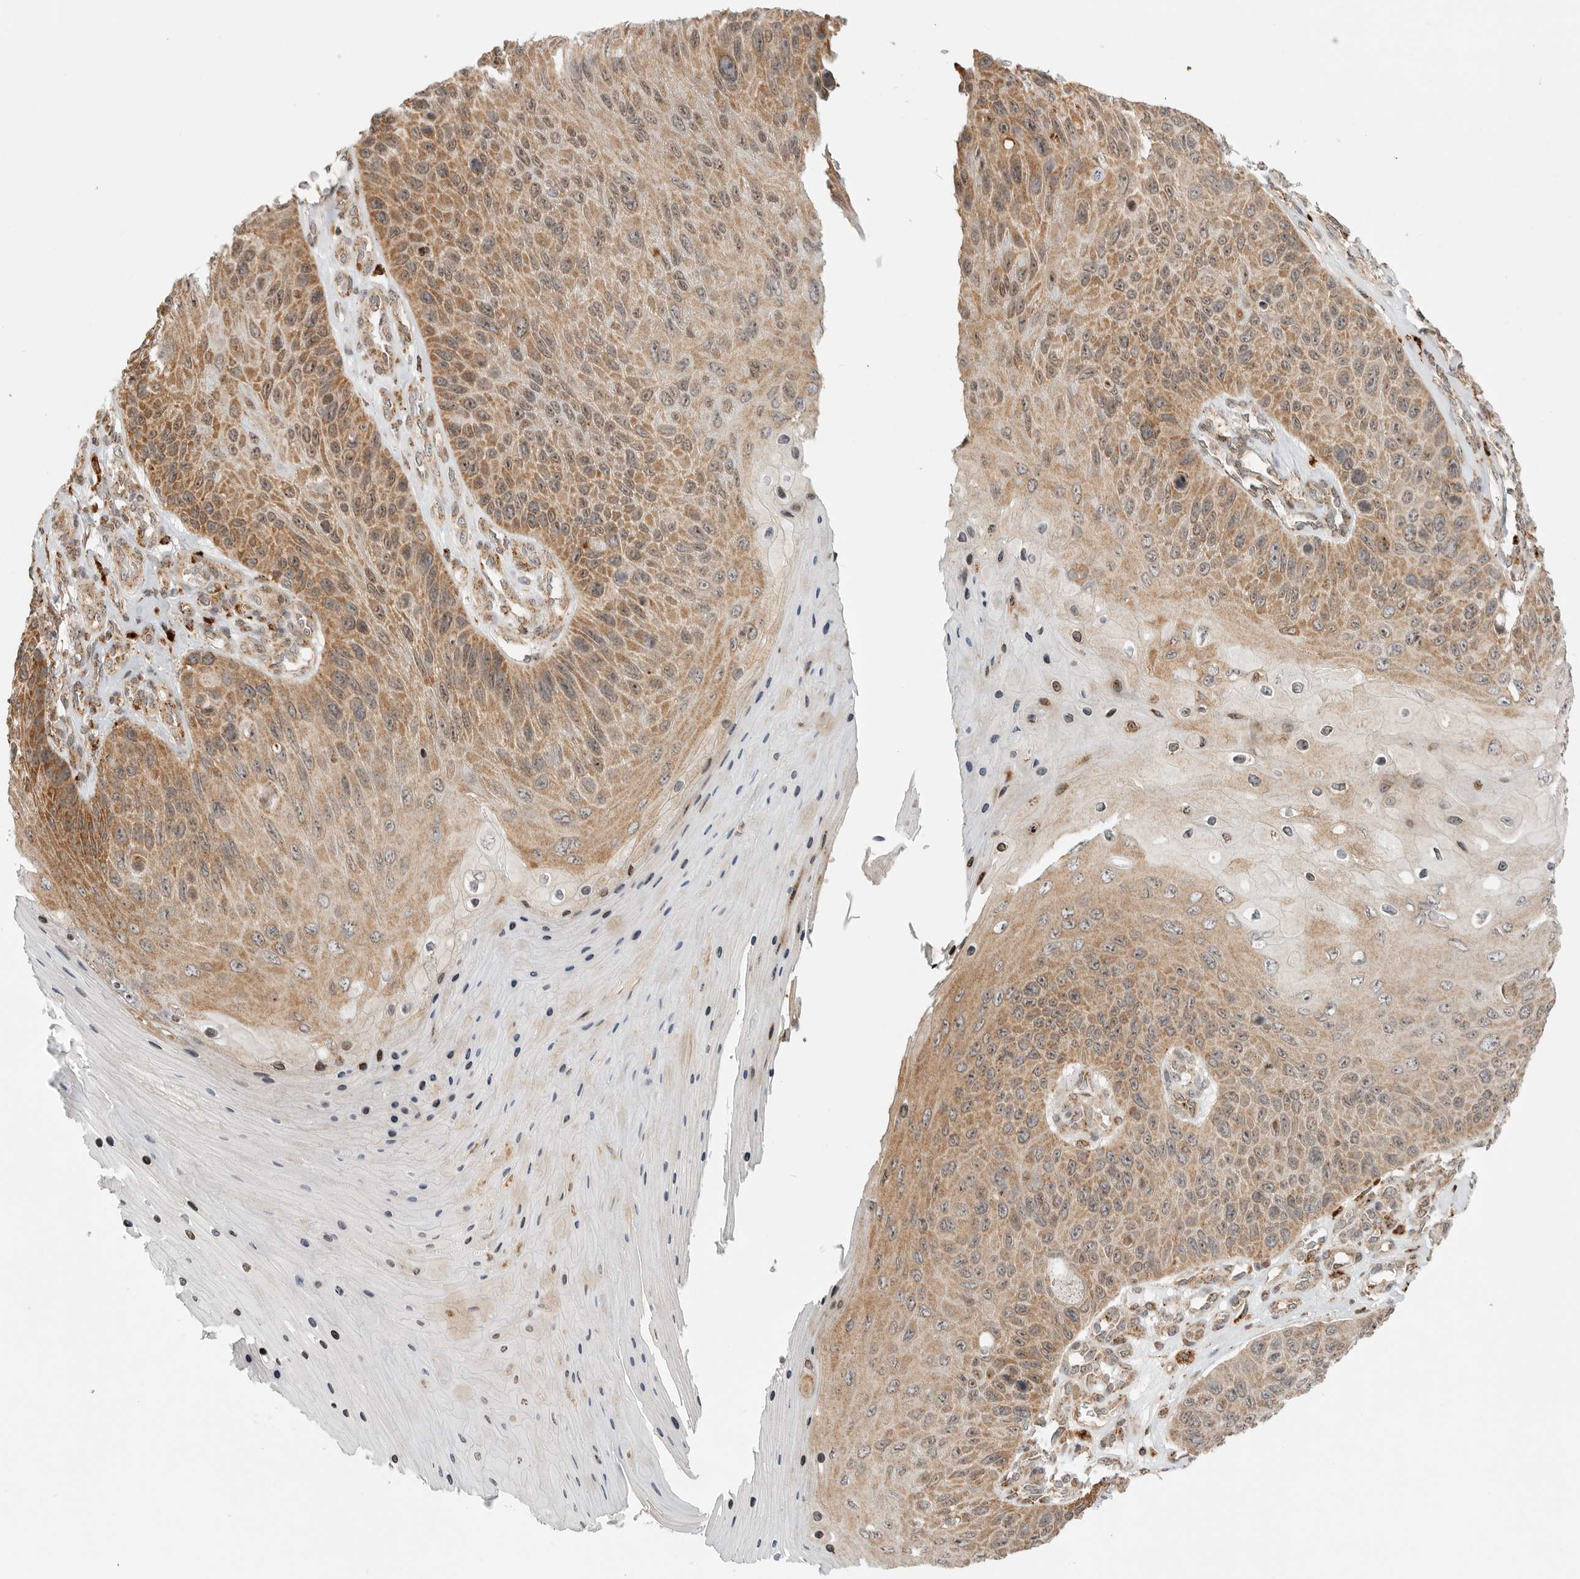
{"staining": {"intensity": "moderate", "quantity": ">75%", "location": "cytoplasmic/membranous"}, "tissue": "skin cancer", "cell_type": "Tumor cells", "image_type": "cancer", "snomed": [{"axis": "morphology", "description": "Squamous cell carcinoma, NOS"}, {"axis": "topography", "description": "Skin"}], "caption": "DAB immunohistochemical staining of human skin cancer (squamous cell carcinoma) exhibits moderate cytoplasmic/membranous protein staining in approximately >75% of tumor cells.", "gene": "IDUA", "patient": {"sex": "female", "age": 88}}